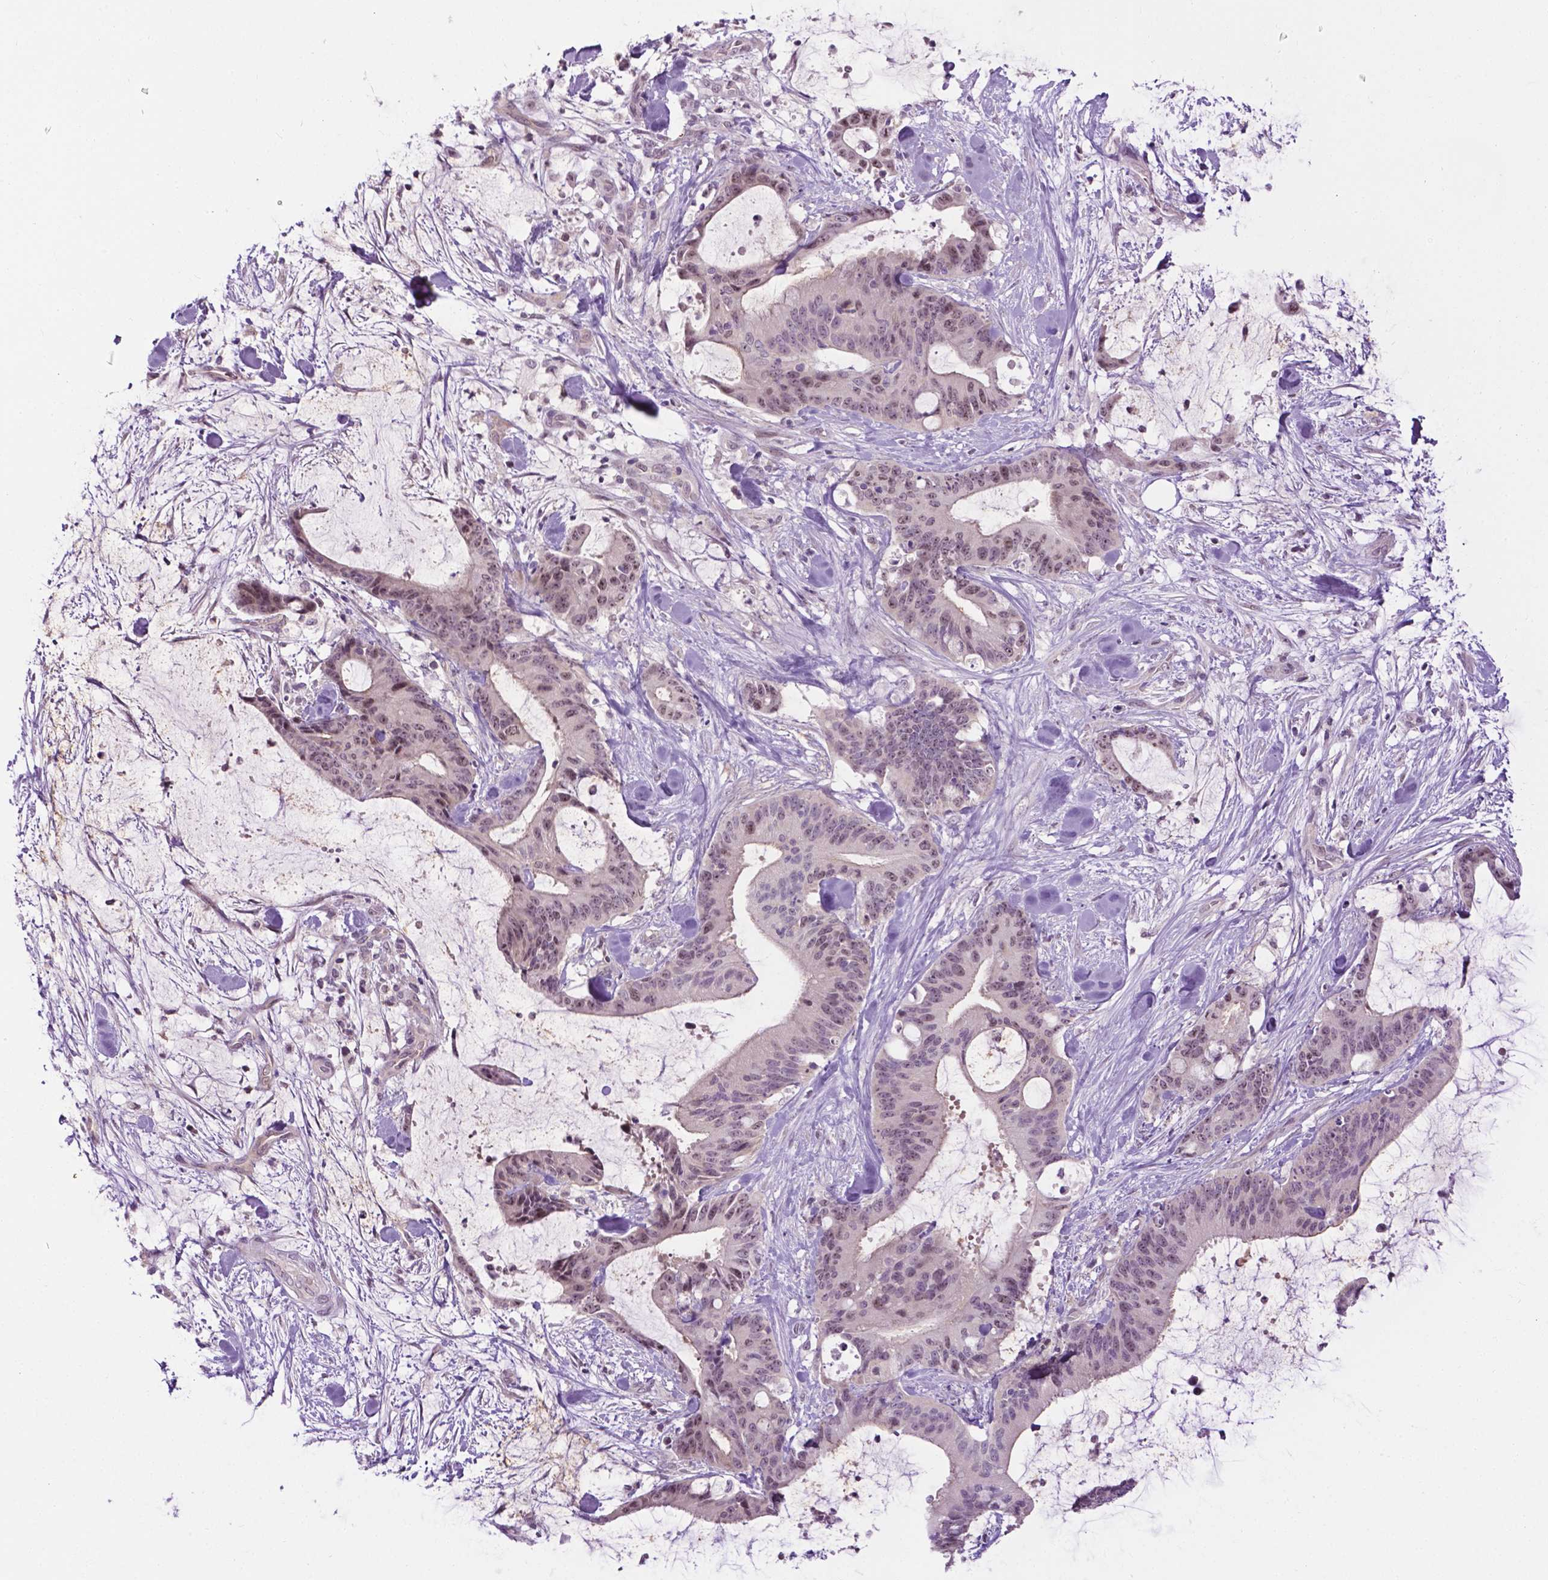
{"staining": {"intensity": "weak", "quantity": "25%-75%", "location": "nuclear"}, "tissue": "liver cancer", "cell_type": "Tumor cells", "image_type": "cancer", "snomed": [{"axis": "morphology", "description": "Cholangiocarcinoma"}, {"axis": "topography", "description": "Liver"}], "caption": "A low amount of weak nuclear positivity is present in approximately 25%-75% of tumor cells in liver cancer (cholangiocarcinoma) tissue.", "gene": "DENND4A", "patient": {"sex": "female", "age": 73}}